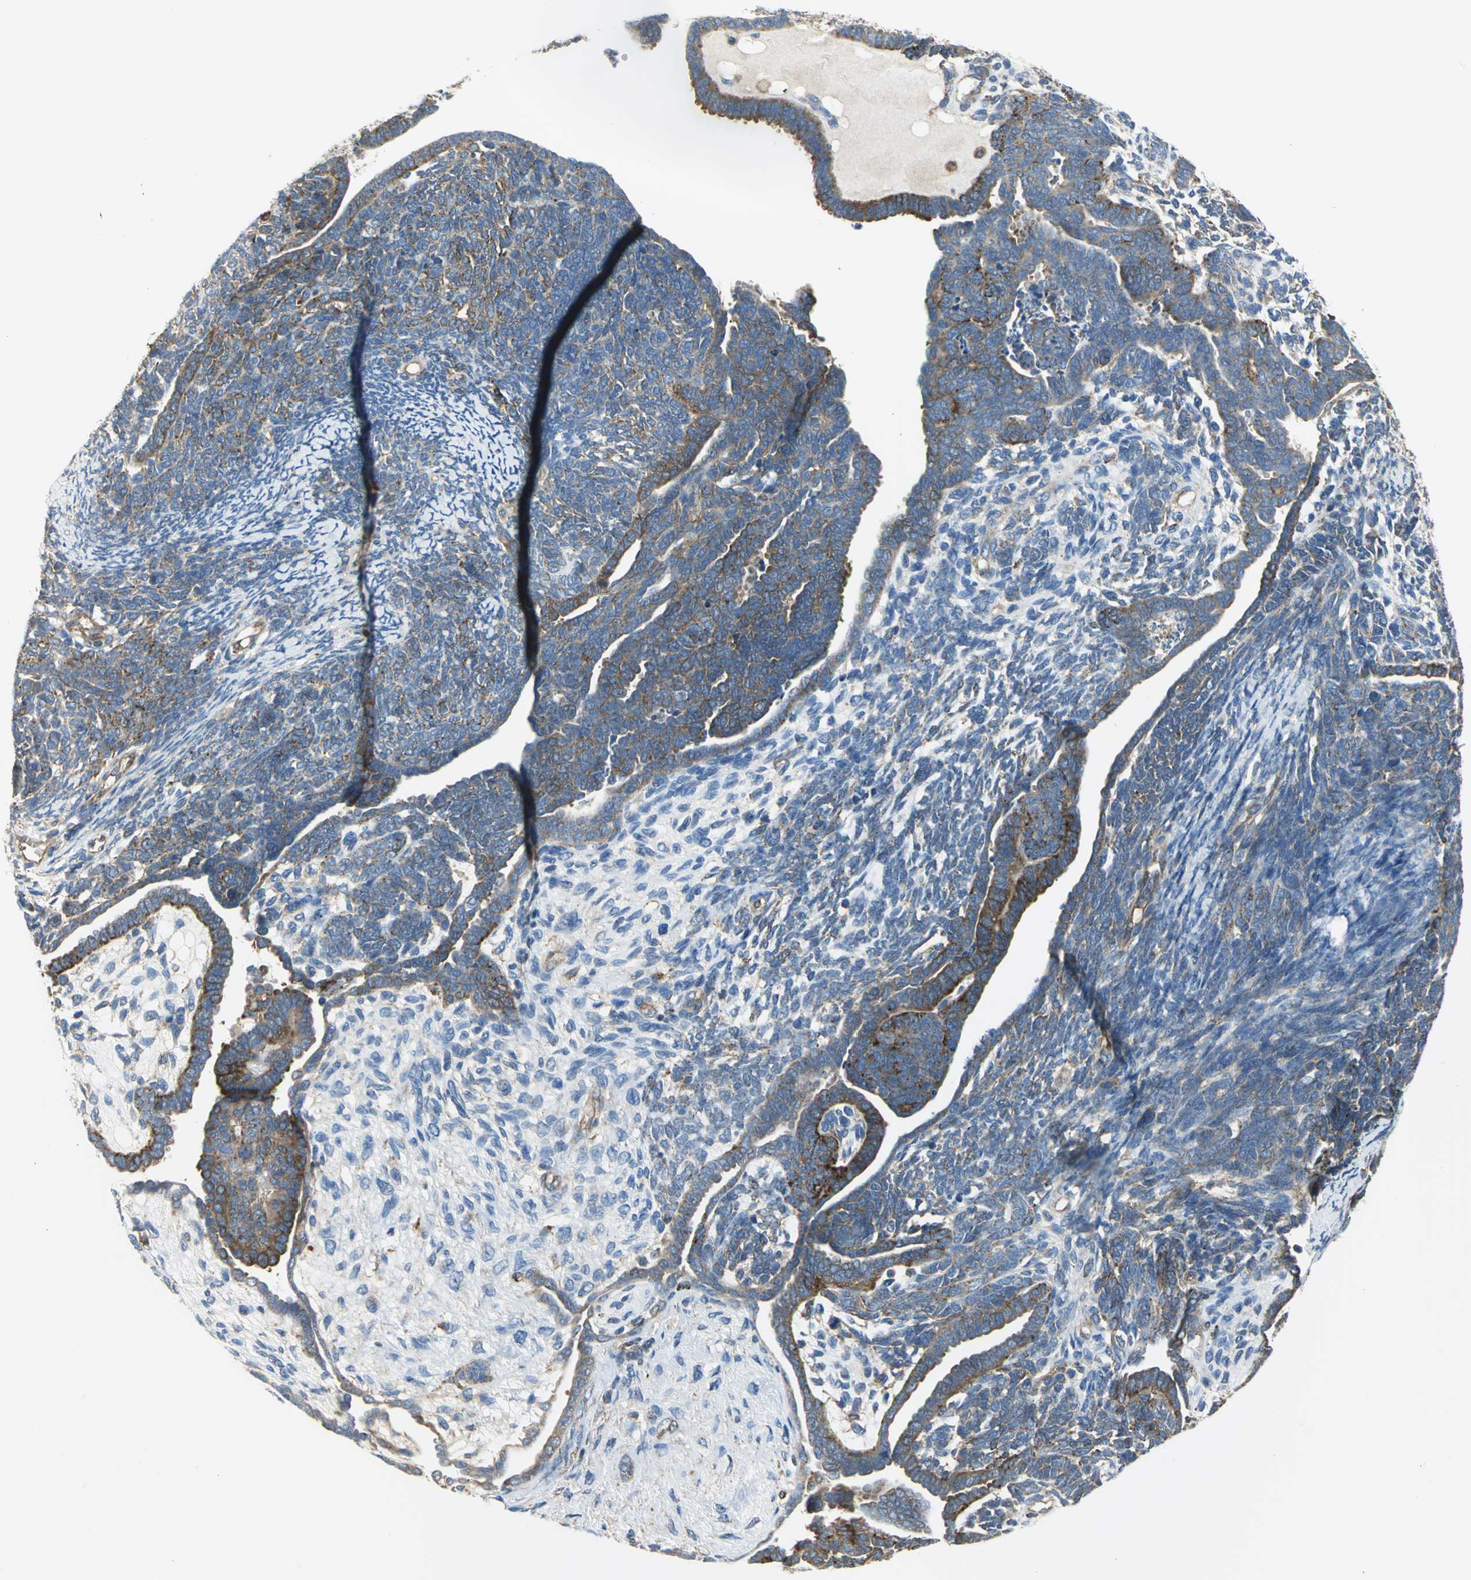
{"staining": {"intensity": "negative", "quantity": "none", "location": "none"}, "tissue": "endometrial cancer", "cell_type": "Tumor cells", "image_type": "cancer", "snomed": [{"axis": "morphology", "description": "Neoplasm, malignant, NOS"}, {"axis": "topography", "description": "Endometrium"}], "caption": "There is no significant staining in tumor cells of endometrial cancer (neoplasm (malignant)).", "gene": "DIAPH2", "patient": {"sex": "female", "age": 74}}